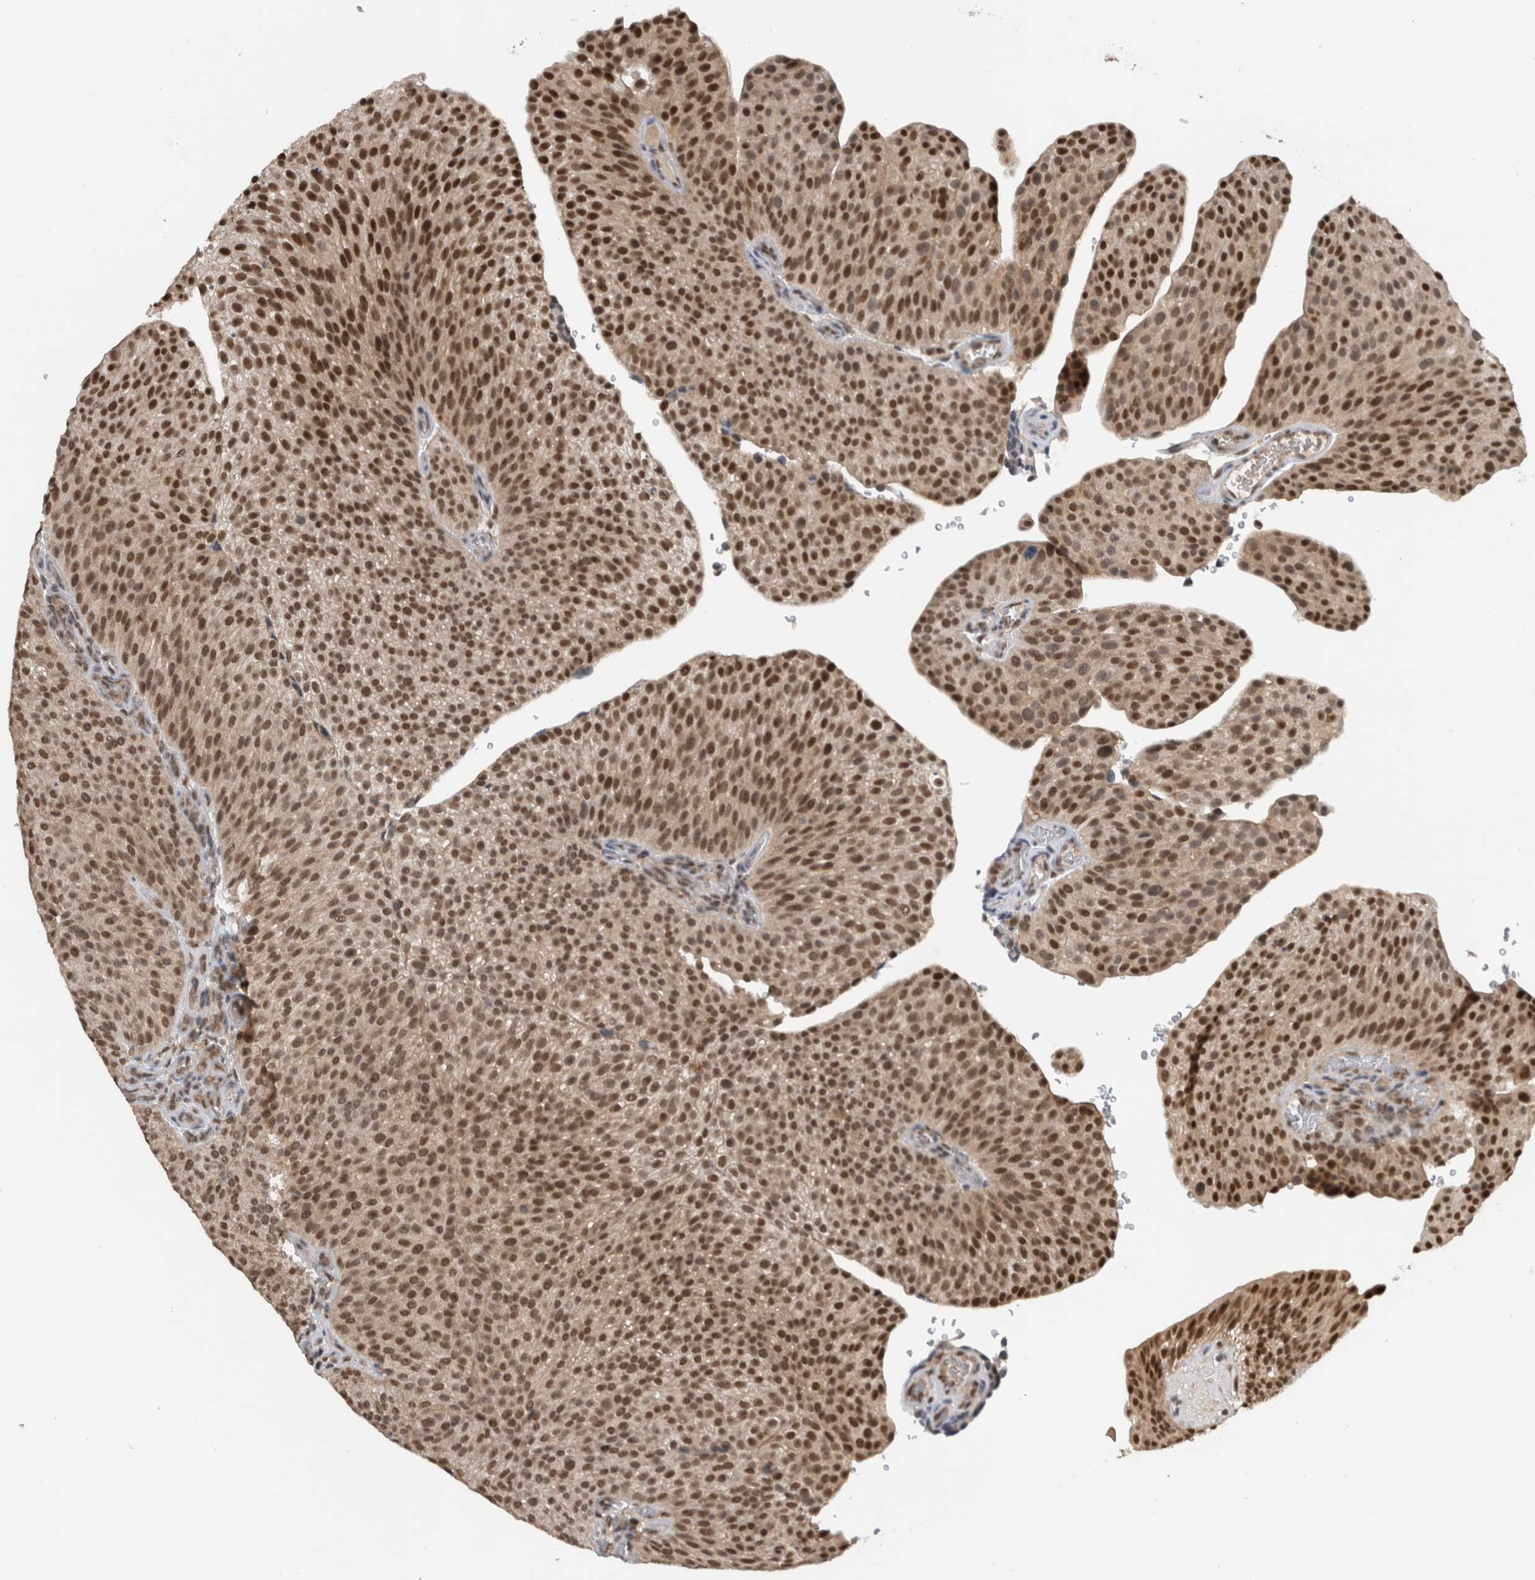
{"staining": {"intensity": "strong", "quantity": ">75%", "location": "nuclear"}, "tissue": "urothelial cancer", "cell_type": "Tumor cells", "image_type": "cancer", "snomed": [{"axis": "morphology", "description": "Normal tissue, NOS"}, {"axis": "morphology", "description": "Urothelial carcinoma, Low grade"}, {"axis": "topography", "description": "Smooth muscle"}, {"axis": "topography", "description": "Urinary bladder"}], "caption": "Immunohistochemical staining of human low-grade urothelial carcinoma shows high levels of strong nuclear protein expression in approximately >75% of tumor cells. The staining is performed using DAB (3,3'-diaminobenzidine) brown chromogen to label protein expression. The nuclei are counter-stained blue using hematoxylin.", "gene": "SPAG7", "patient": {"sex": "male", "age": 60}}